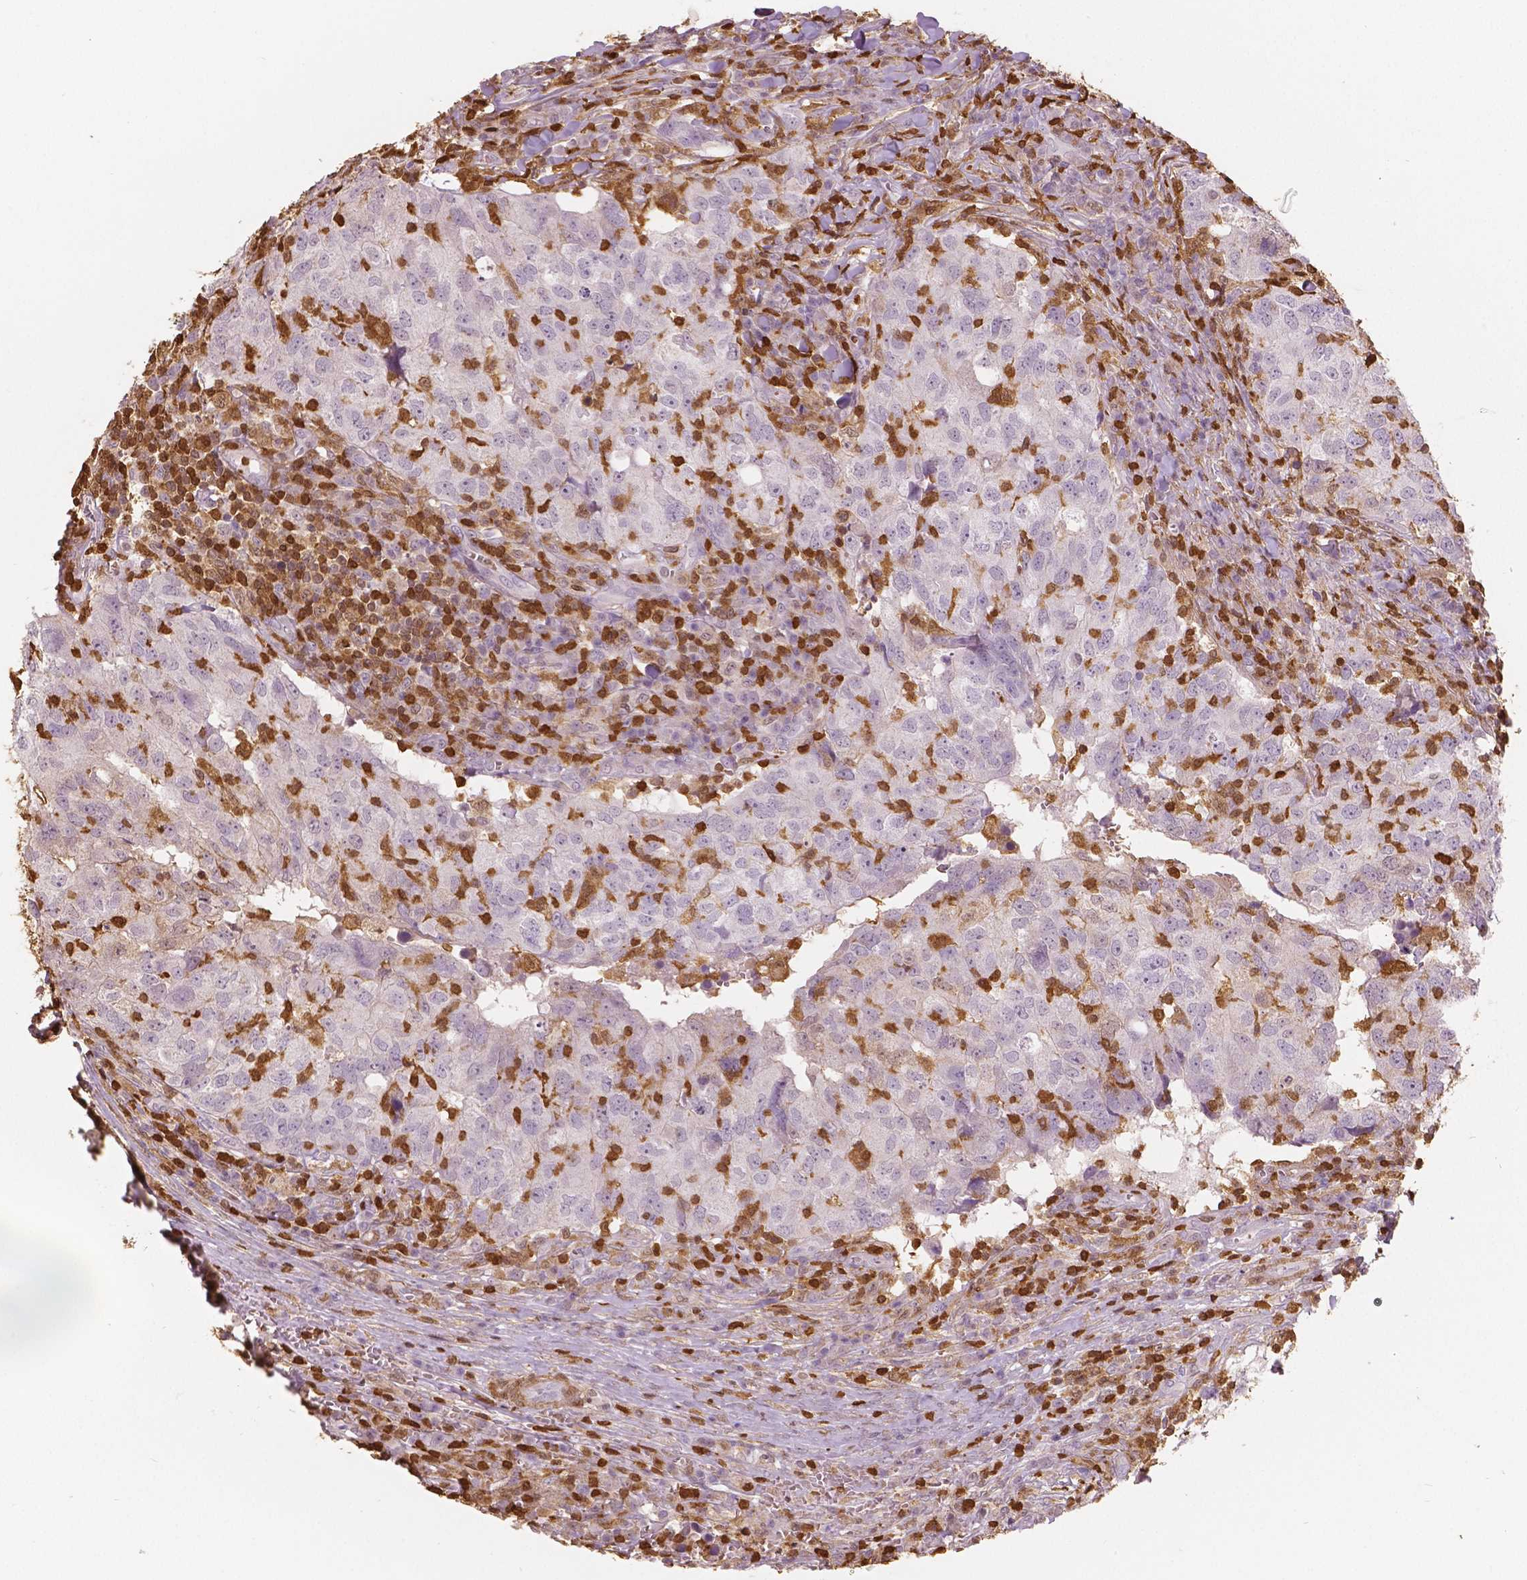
{"staining": {"intensity": "negative", "quantity": "none", "location": "none"}, "tissue": "breast cancer", "cell_type": "Tumor cells", "image_type": "cancer", "snomed": [{"axis": "morphology", "description": "Duct carcinoma"}, {"axis": "topography", "description": "Breast"}], "caption": "Immunohistochemistry photomicrograph of neoplastic tissue: breast cancer stained with DAB demonstrates no significant protein staining in tumor cells.", "gene": "S100A4", "patient": {"sex": "female", "age": 30}}